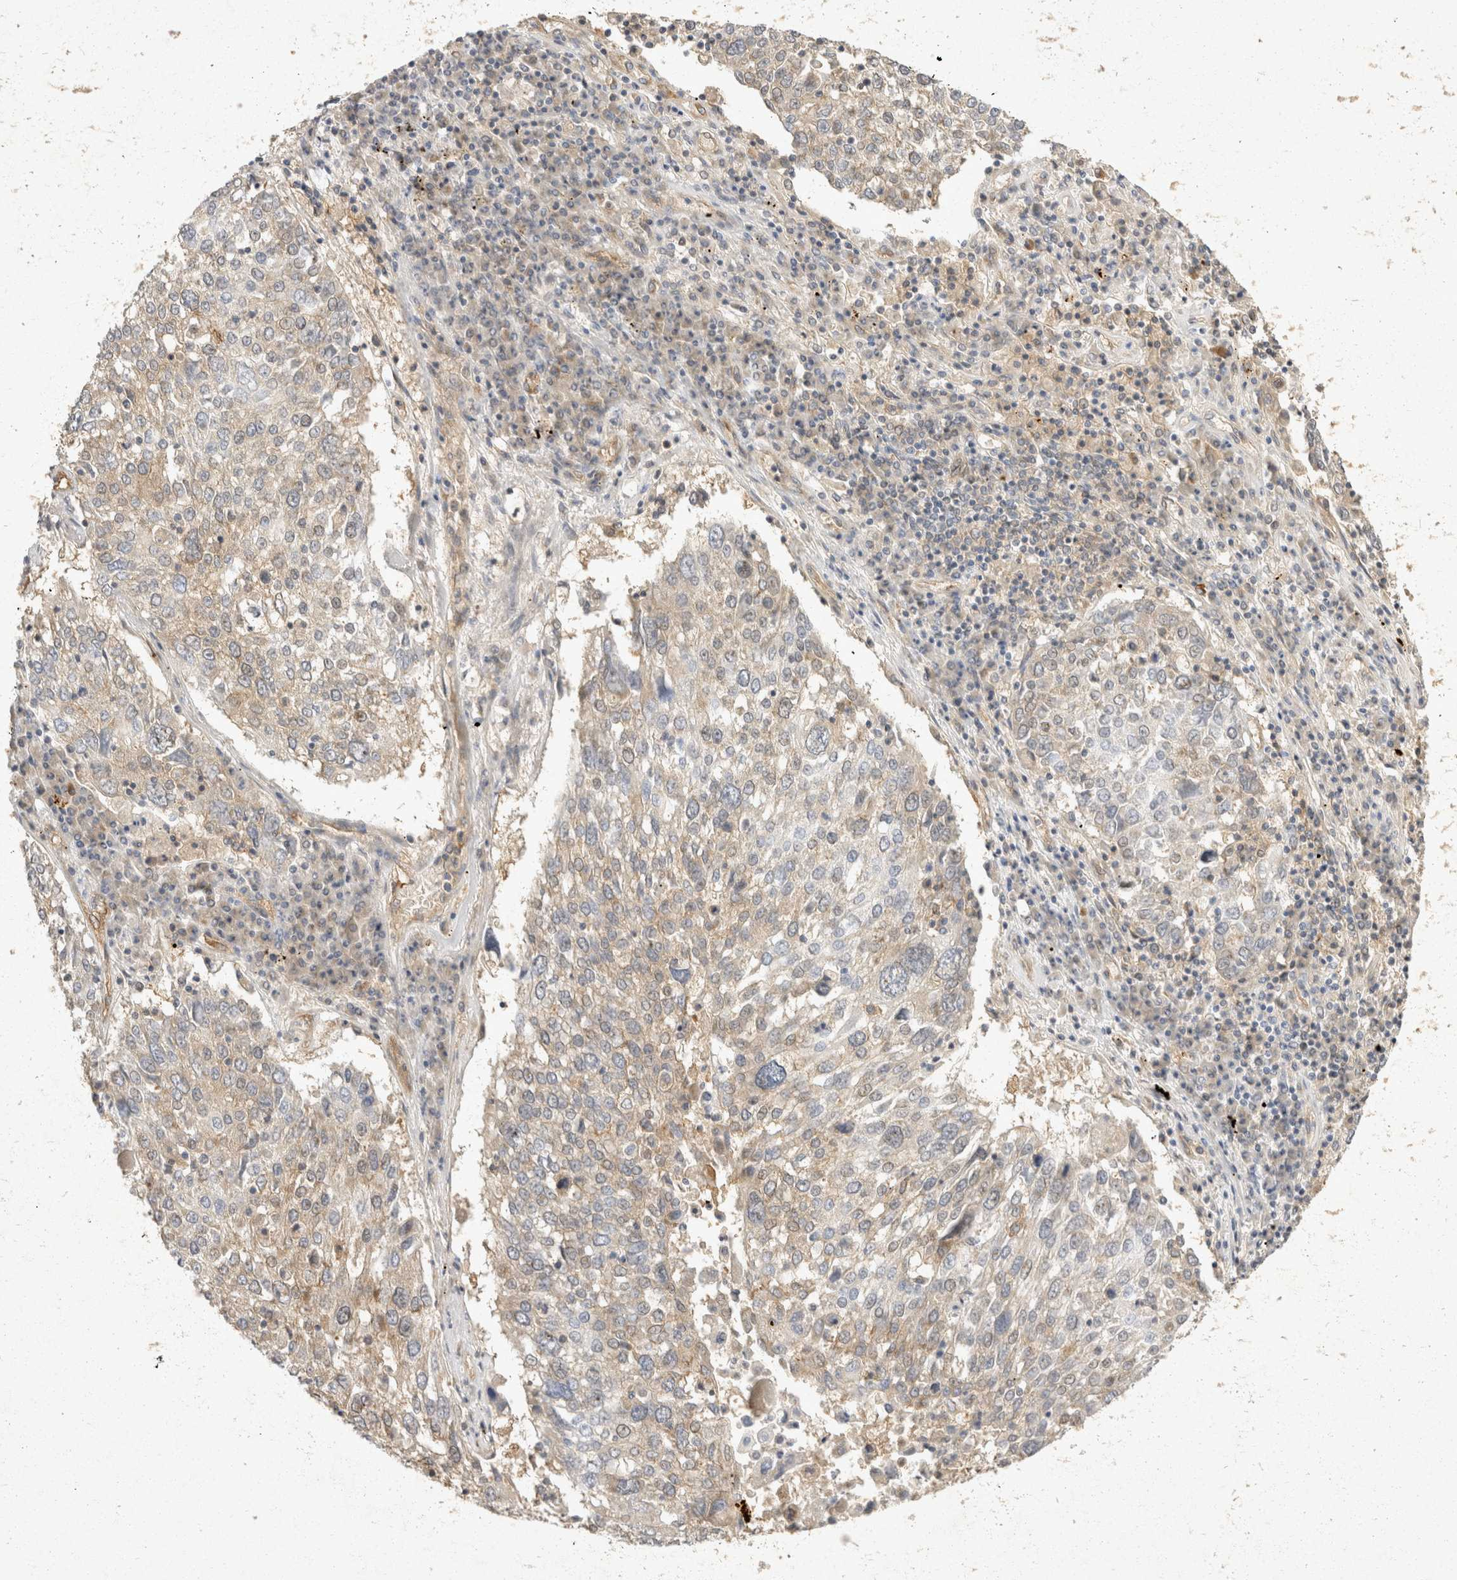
{"staining": {"intensity": "weak", "quantity": "25%-75%", "location": "cytoplasmic/membranous"}, "tissue": "lung cancer", "cell_type": "Tumor cells", "image_type": "cancer", "snomed": [{"axis": "morphology", "description": "Squamous cell carcinoma, NOS"}, {"axis": "topography", "description": "Lung"}], "caption": "The photomicrograph demonstrates immunohistochemical staining of squamous cell carcinoma (lung). There is weak cytoplasmic/membranous expression is present in about 25%-75% of tumor cells. (brown staining indicates protein expression, while blue staining denotes nuclei).", "gene": "EIF4G3", "patient": {"sex": "male", "age": 65}}